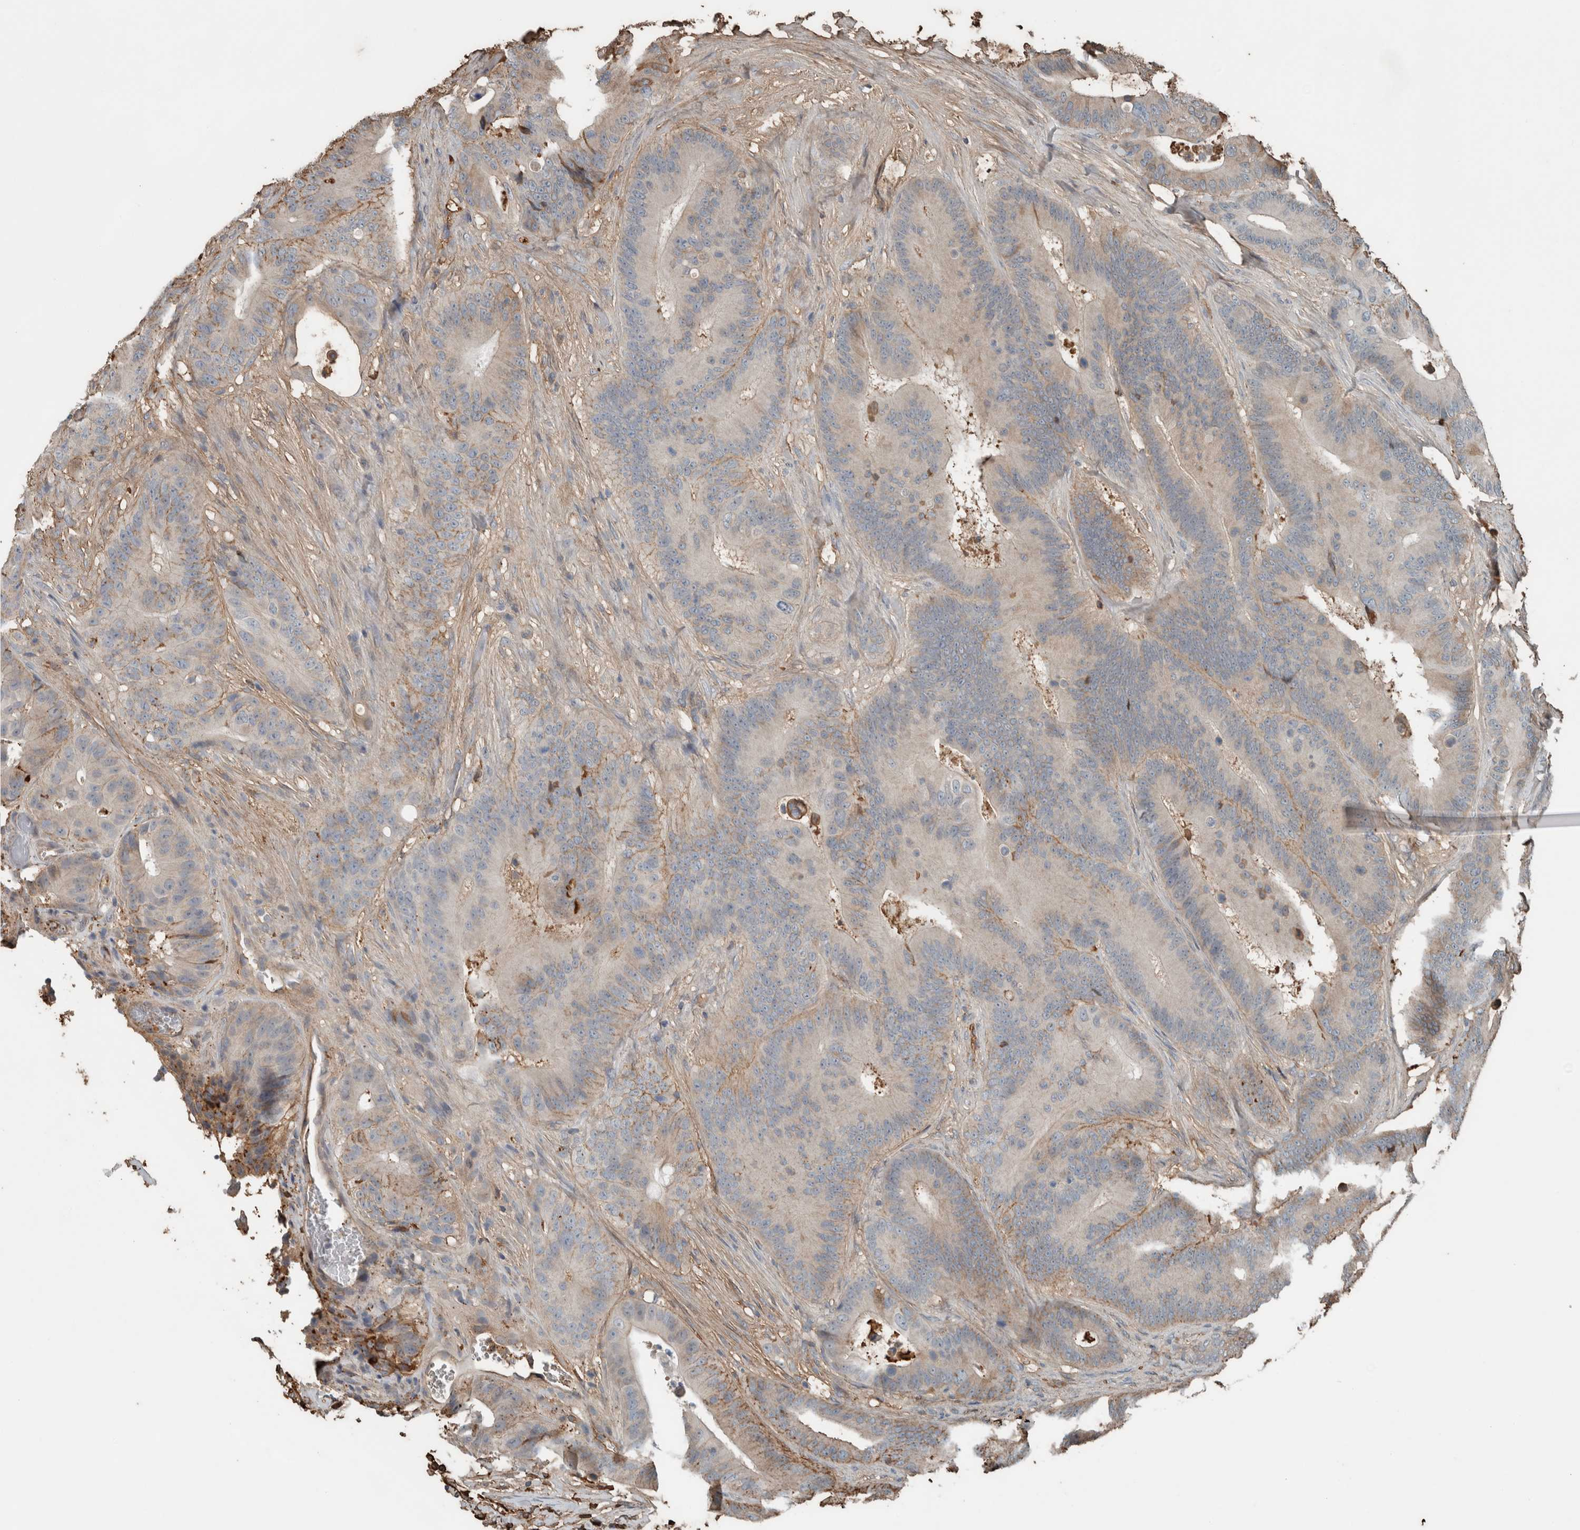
{"staining": {"intensity": "weak", "quantity": "25%-75%", "location": "cytoplasmic/membranous"}, "tissue": "colorectal cancer", "cell_type": "Tumor cells", "image_type": "cancer", "snomed": [{"axis": "morphology", "description": "Adenocarcinoma, NOS"}, {"axis": "topography", "description": "Colon"}], "caption": "This image displays immunohistochemistry staining of human colorectal cancer (adenocarcinoma), with low weak cytoplasmic/membranous expression in about 25%-75% of tumor cells.", "gene": "USP34", "patient": {"sex": "male", "age": 83}}